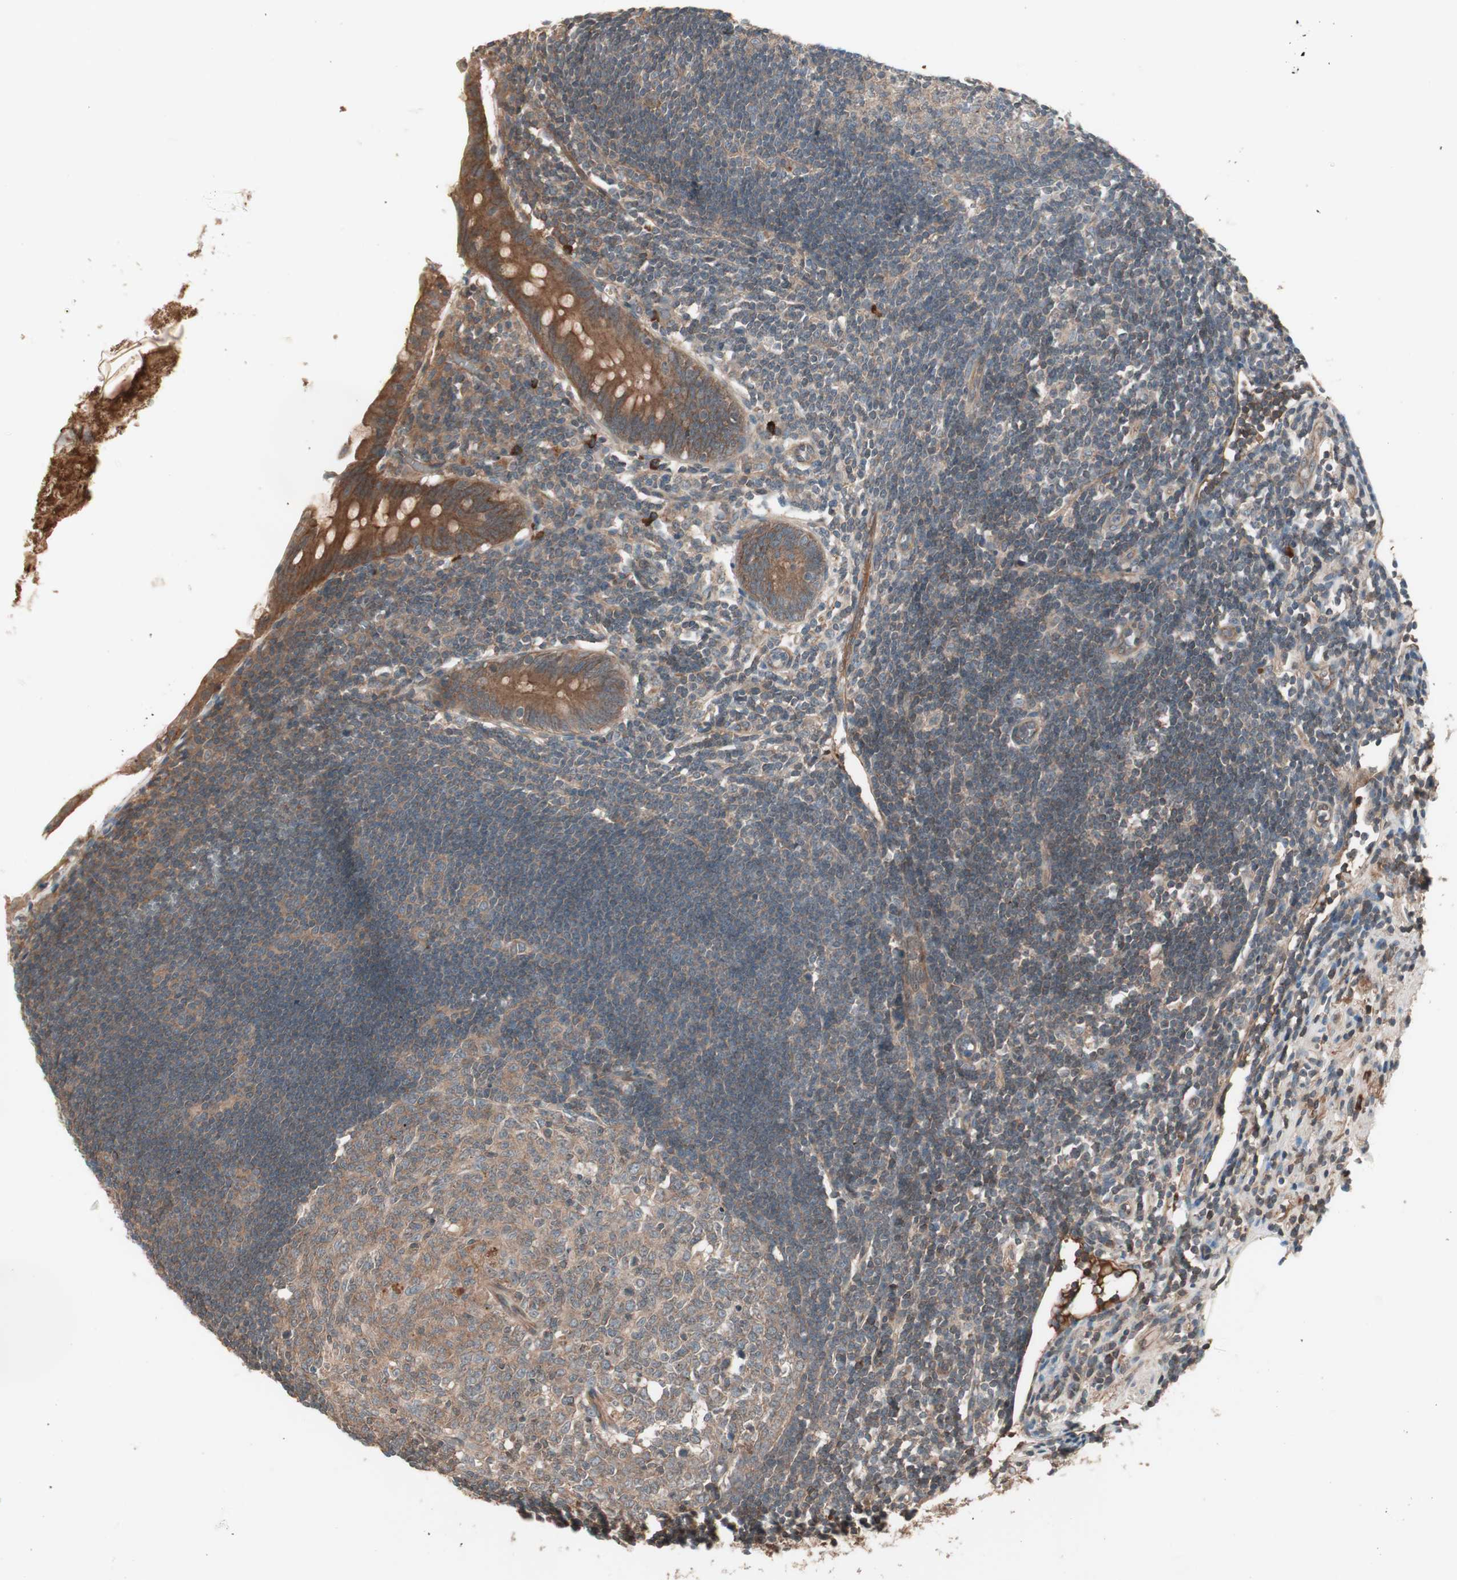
{"staining": {"intensity": "strong", "quantity": ">75%", "location": "cytoplasmic/membranous"}, "tissue": "appendix", "cell_type": "Glandular cells", "image_type": "normal", "snomed": [{"axis": "morphology", "description": "Normal tissue, NOS"}, {"axis": "topography", "description": "Appendix"}], "caption": "A high amount of strong cytoplasmic/membranous staining is identified in about >75% of glandular cells in benign appendix.", "gene": "TFPI", "patient": {"sex": "female", "age": 50}}